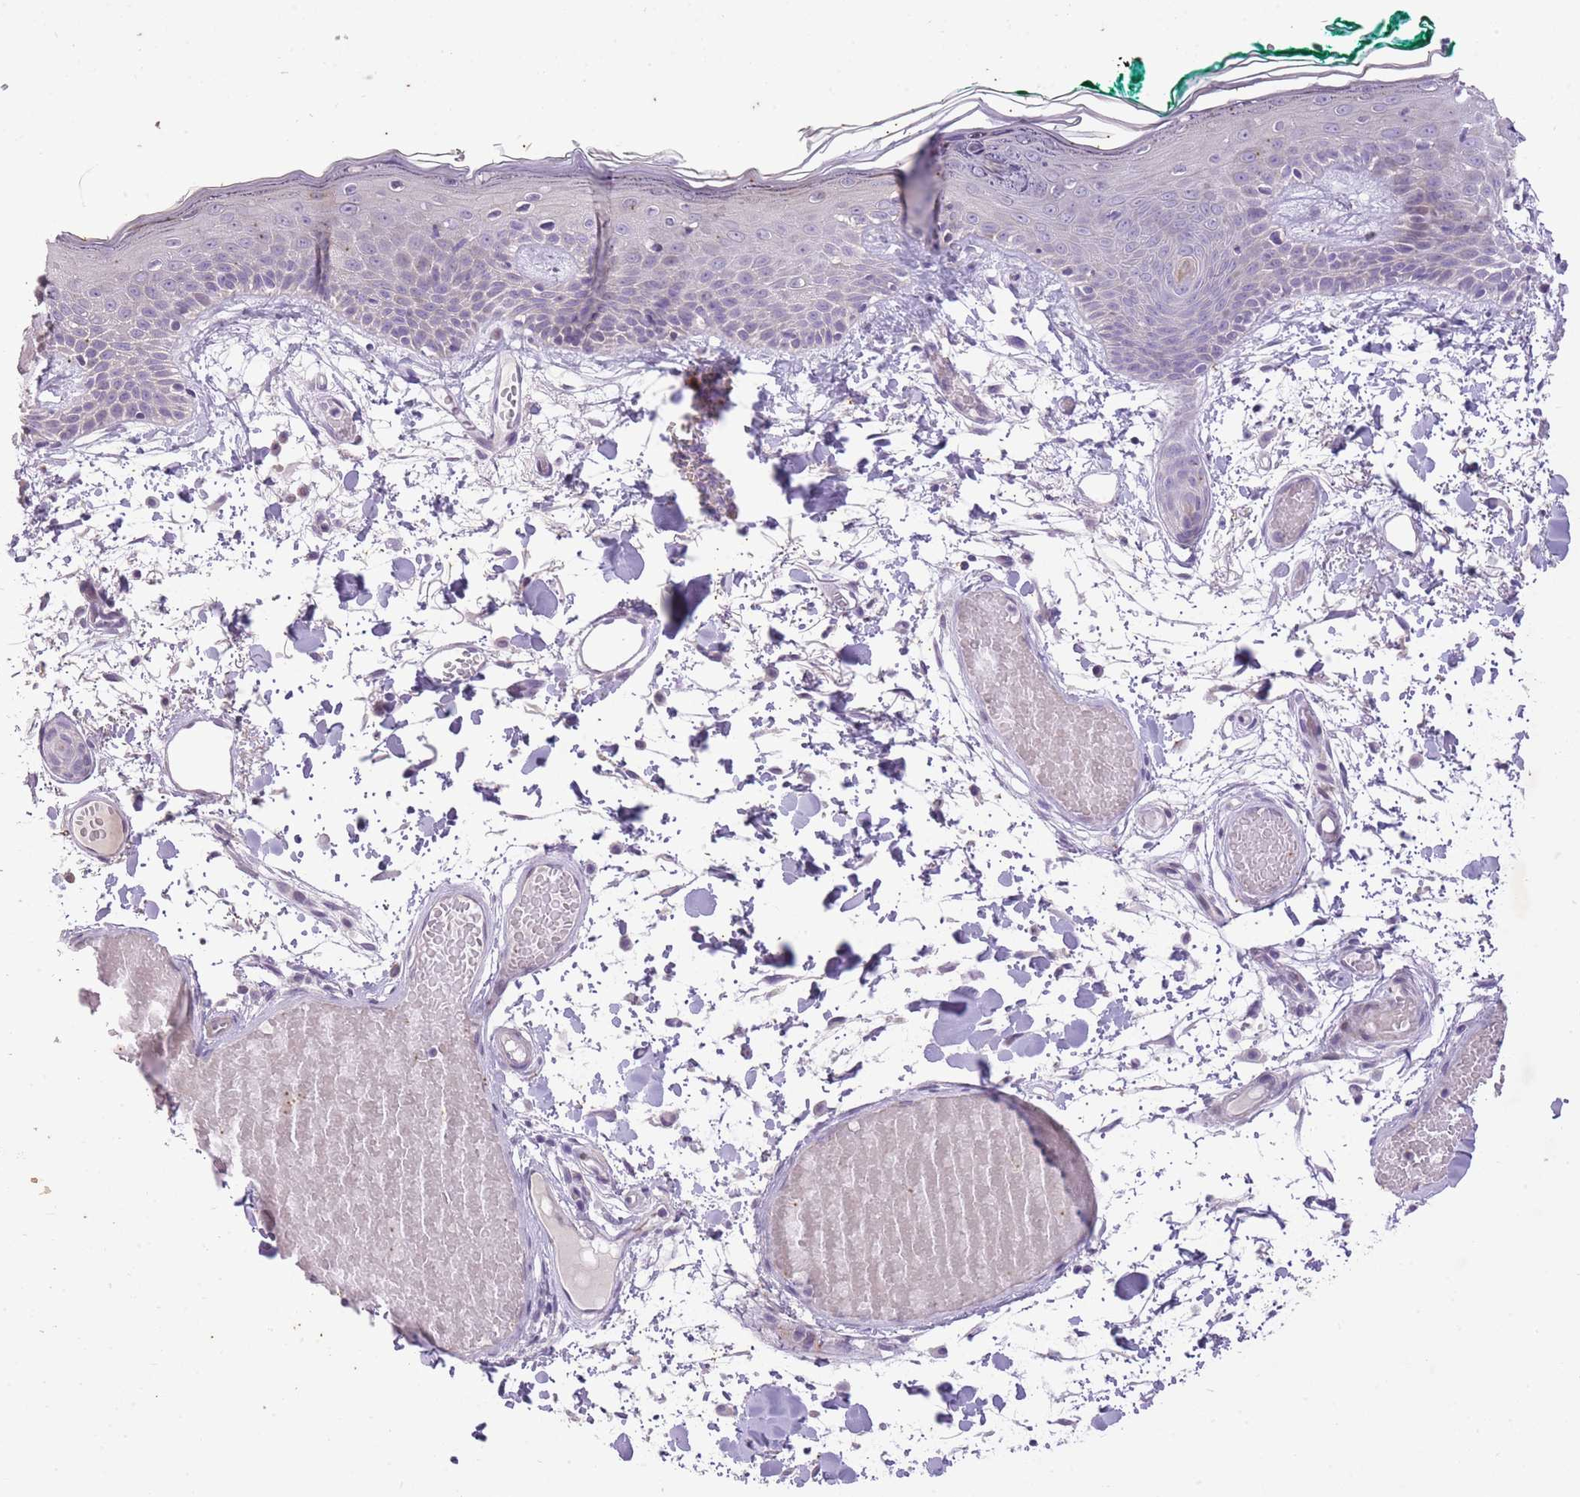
{"staining": {"intensity": "negative", "quantity": "none", "location": "none"}, "tissue": "skin", "cell_type": "Fibroblasts", "image_type": "normal", "snomed": [{"axis": "morphology", "description": "Normal tissue, NOS"}, {"axis": "topography", "description": "Skin"}], "caption": "High power microscopy image of an IHC micrograph of unremarkable skin, revealing no significant expression in fibroblasts. (DAB (3,3'-diaminobenzidine) immunohistochemistry, high magnification).", "gene": "CNTNAP3B", "patient": {"sex": "male", "age": 79}}